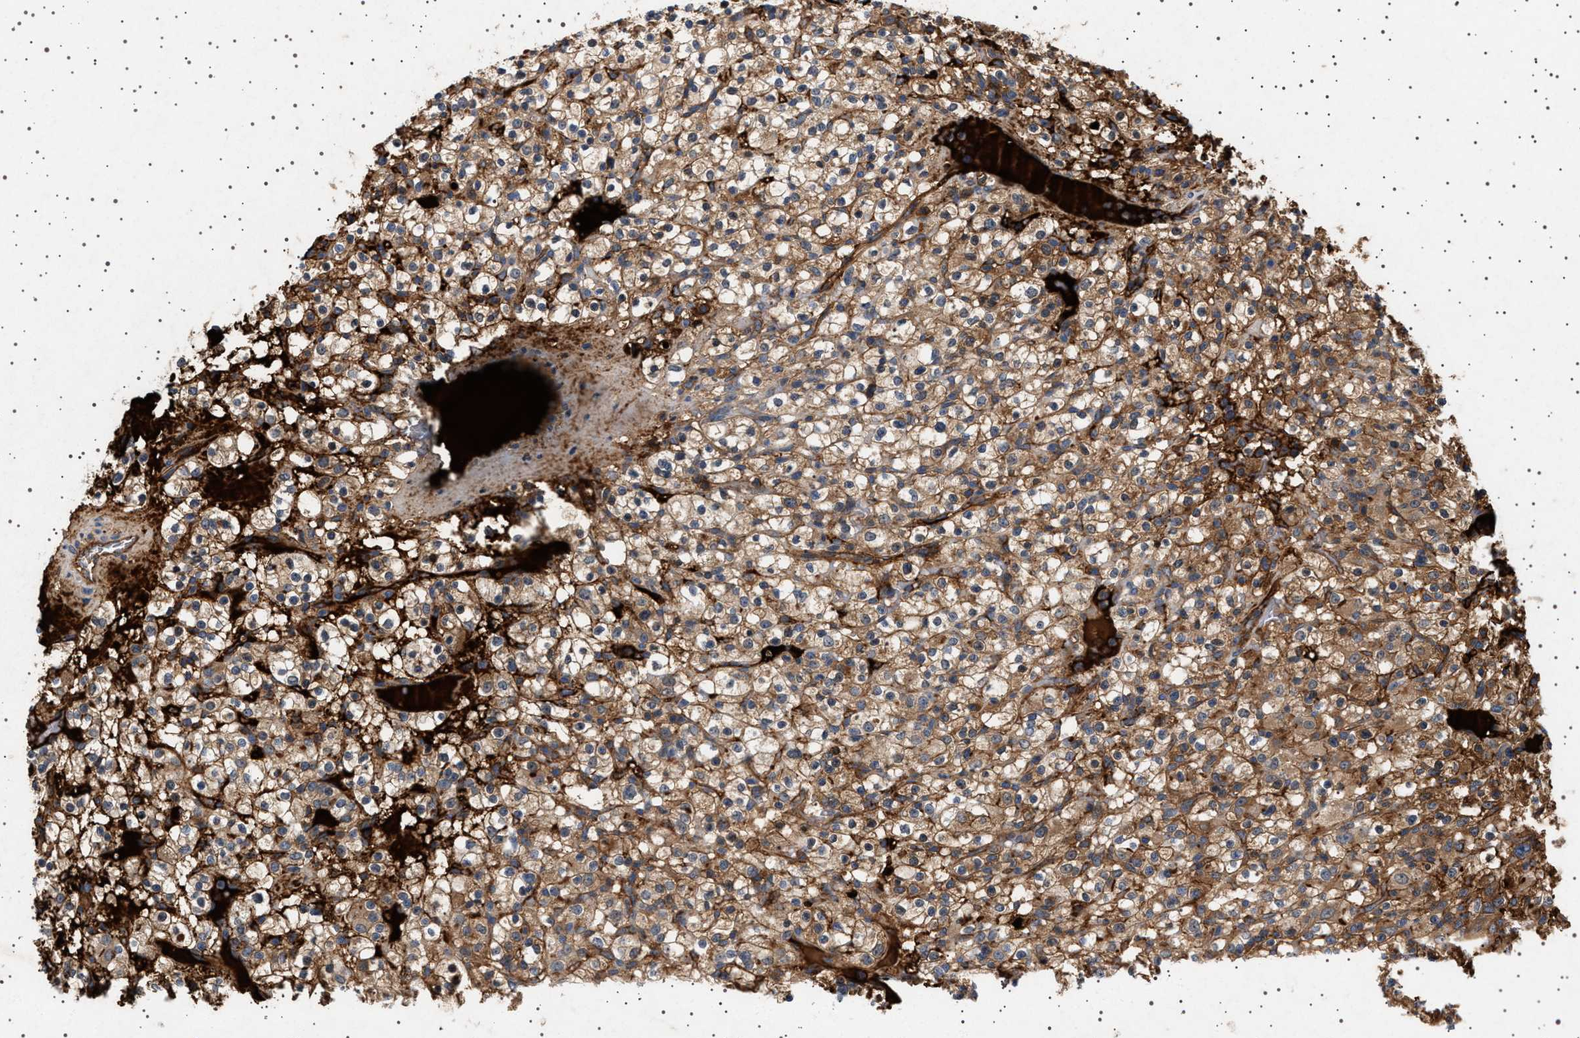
{"staining": {"intensity": "moderate", "quantity": ">75%", "location": "cytoplasmic/membranous"}, "tissue": "renal cancer", "cell_type": "Tumor cells", "image_type": "cancer", "snomed": [{"axis": "morphology", "description": "Normal tissue, NOS"}, {"axis": "morphology", "description": "Adenocarcinoma, NOS"}, {"axis": "topography", "description": "Kidney"}], "caption": "This micrograph exhibits immunohistochemistry staining of renal adenocarcinoma, with medium moderate cytoplasmic/membranous positivity in about >75% of tumor cells.", "gene": "FICD", "patient": {"sex": "female", "age": 72}}